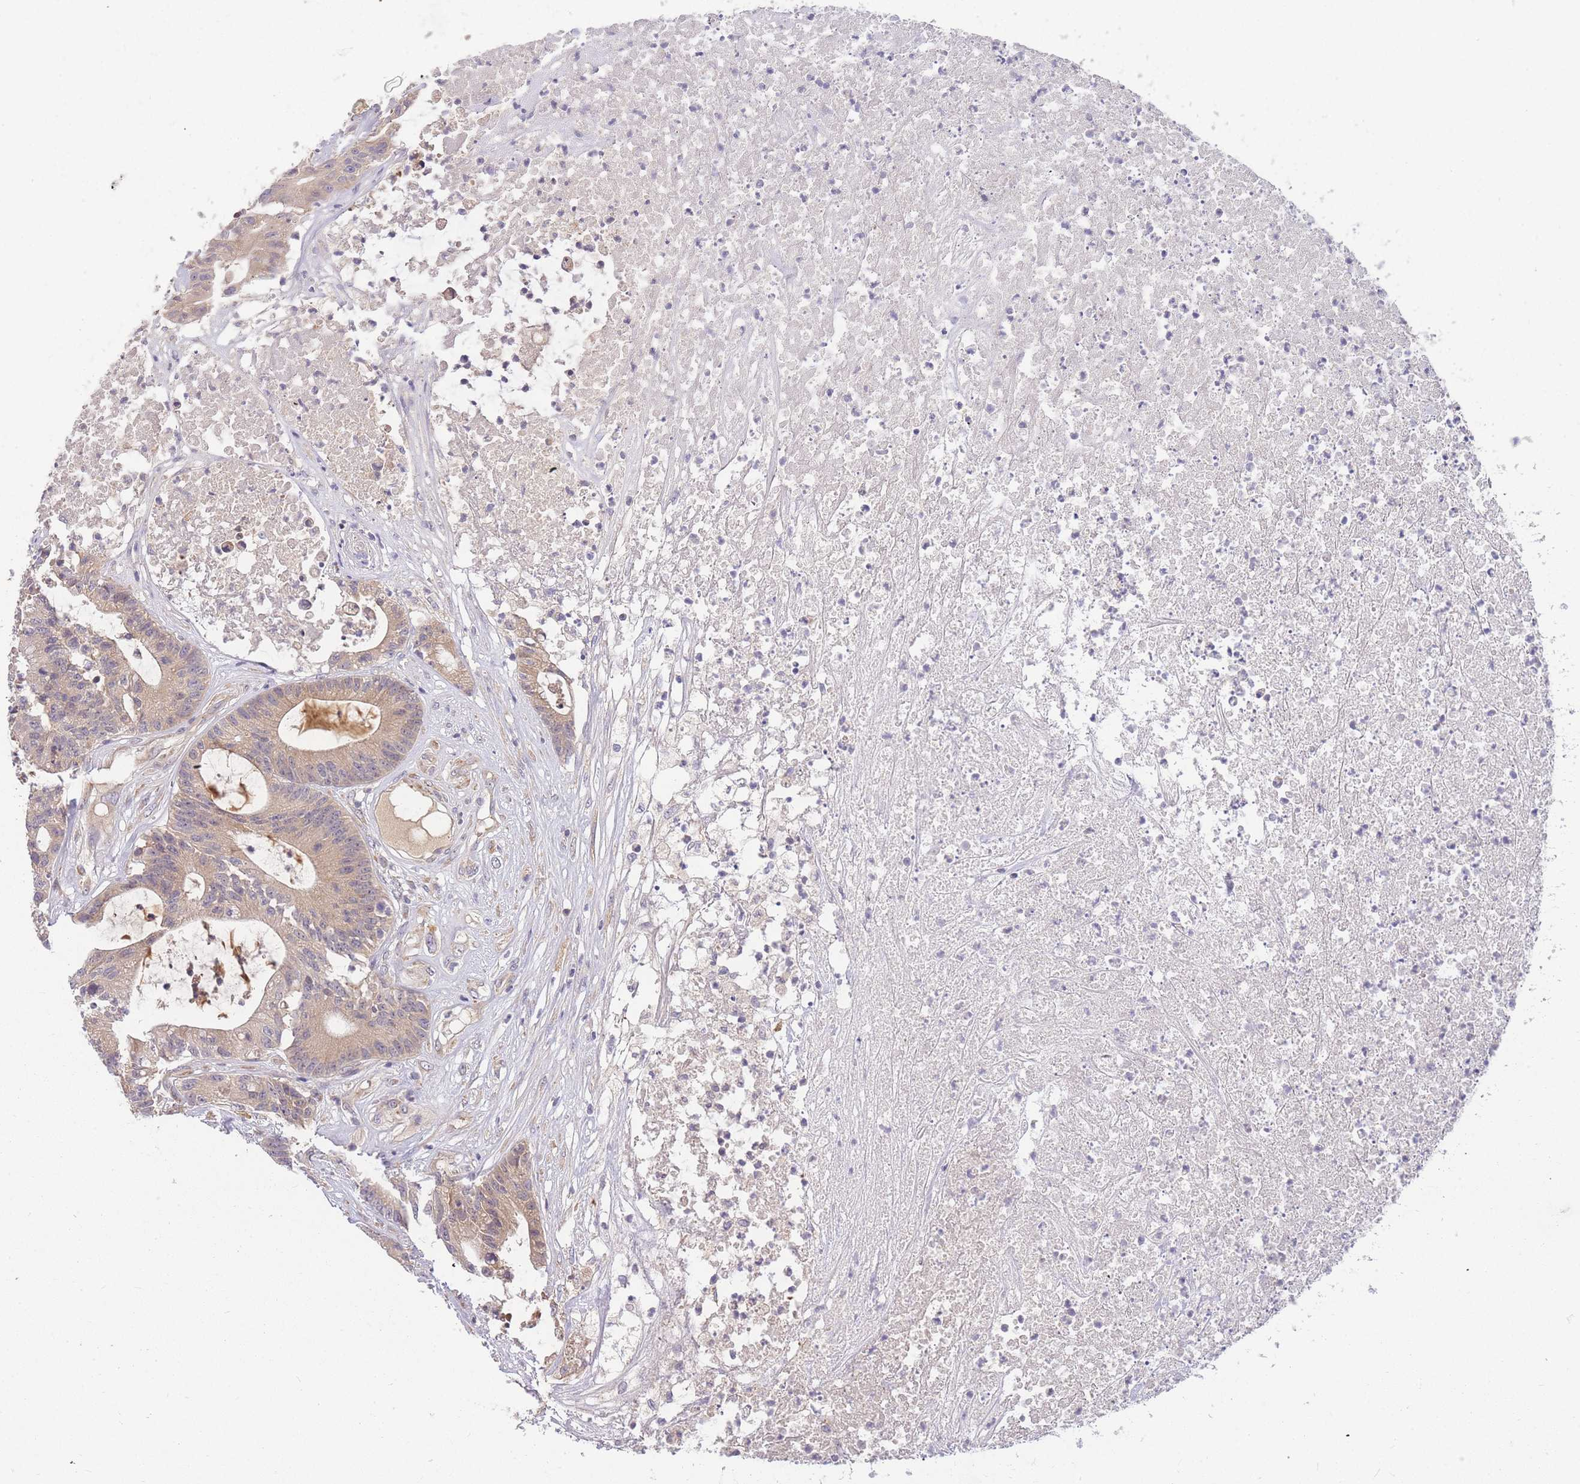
{"staining": {"intensity": "weak", "quantity": "25%-75%", "location": "cytoplasmic/membranous"}, "tissue": "colorectal cancer", "cell_type": "Tumor cells", "image_type": "cancer", "snomed": [{"axis": "morphology", "description": "Adenocarcinoma, NOS"}, {"axis": "topography", "description": "Colon"}], "caption": "The histopathology image shows immunohistochemical staining of colorectal cancer. There is weak cytoplasmic/membranous staining is appreciated in approximately 25%-75% of tumor cells. (DAB IHC, brown staining for protein, blue staining for nuclei).", "gene": "ZNF577", "patient": {"sex": "female", "age": 84}}